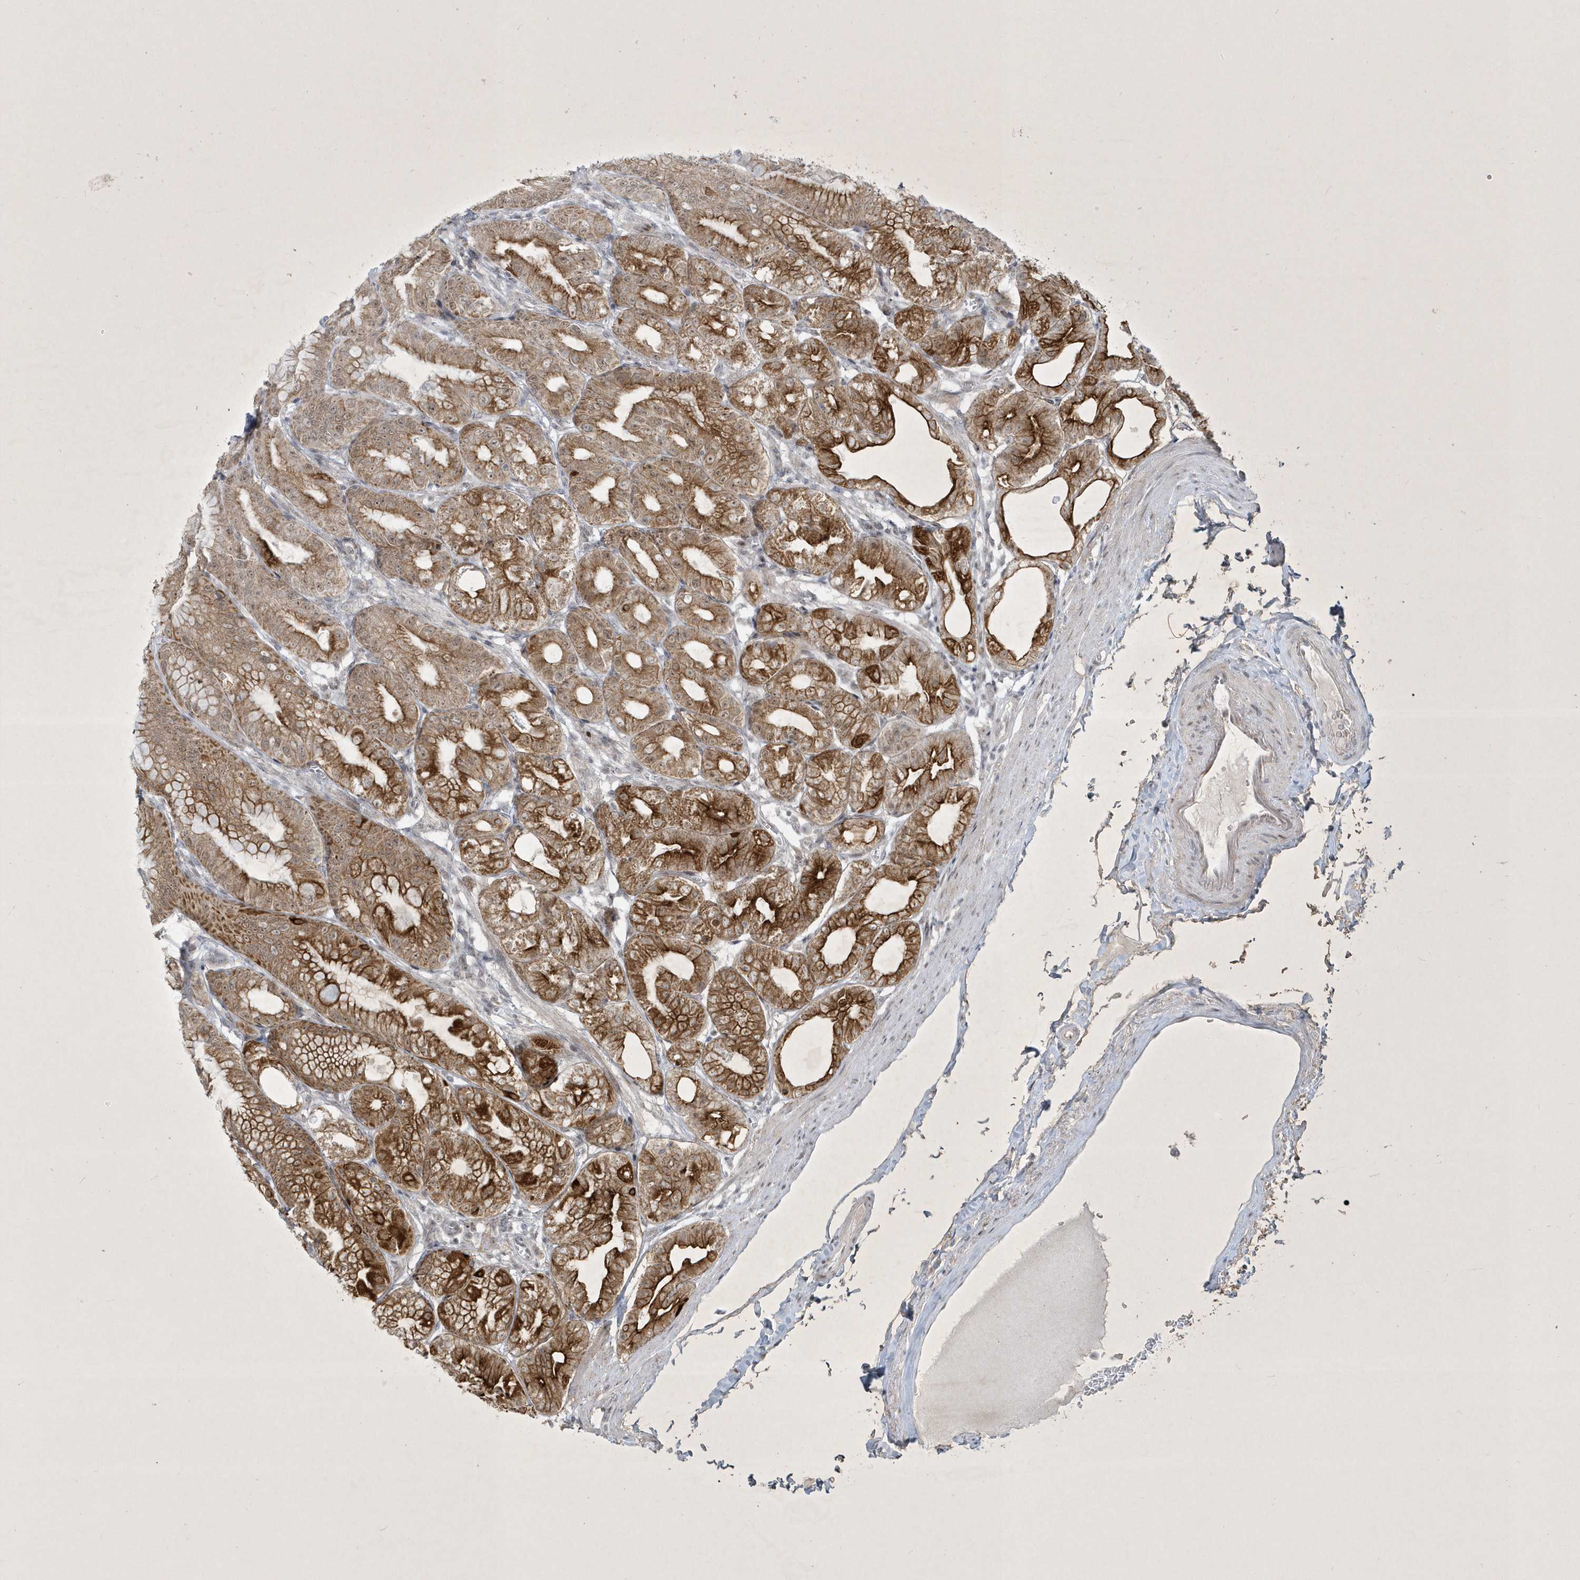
{"staining": {"intensity": "strong", "quantity": "25%-75%", "location": "cytoplasmic/membranous"}, "tissue": "stomach", "cell_type": "Glandular cells", "image_type": "normal", "snomed": [{"axis": "morphology", "description": "Normal tissue, NOS"}, {"axis": "topography", "description": "Stomach, lower"}], "caption": "Stomach was stained to show a protein in brown. There is high levels of strong cytoplasmic/membranous staining in approximately 25%-75% of glandular cells. (DAB (3,3'-diaminobenzidine) IHC with brightfield microscopy, high magnification).", "gene": "ZBTB9", "patient": {"sex": "male", "age": 71}}